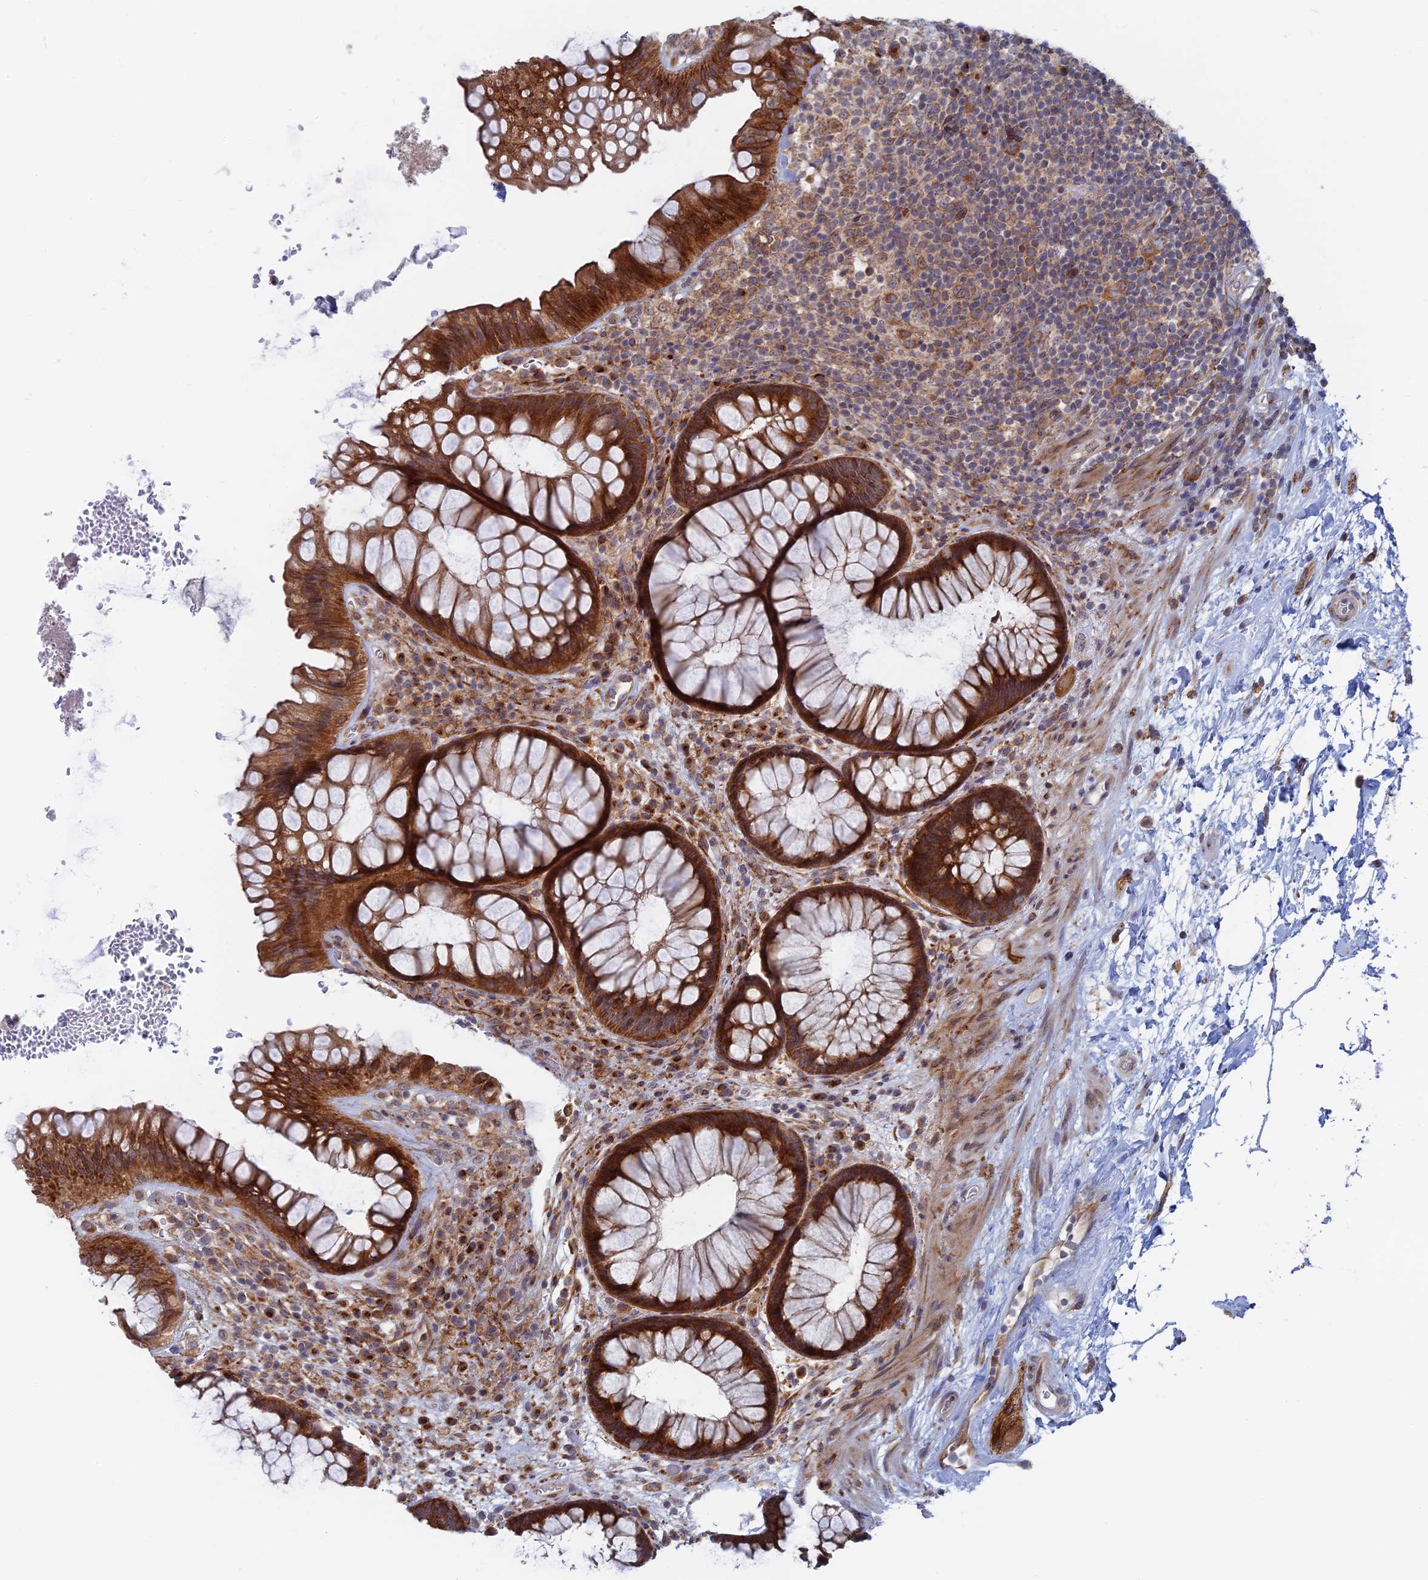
{"staining": {"intensity": "strong", "quantity": ">75%", "location": "cytoplasmic/membranous"}, "tissue": "rectum", "cell_type": "Glandular cells", "image_type": "normal", "snomed": [{"axis": "morphology", "description": "Normal tissue, NOS"}, {"axis": "topography", "description": "Rectum"}], "caption": "Strong cytoplasmic/membranous staining is present in approximately >75% of glandular cells in benign rectum. (Brightfield microscopy of DAB IHC at high magnification).", "gene": "TBC1D30", "patient": {"sex": "male", "age": 51}}